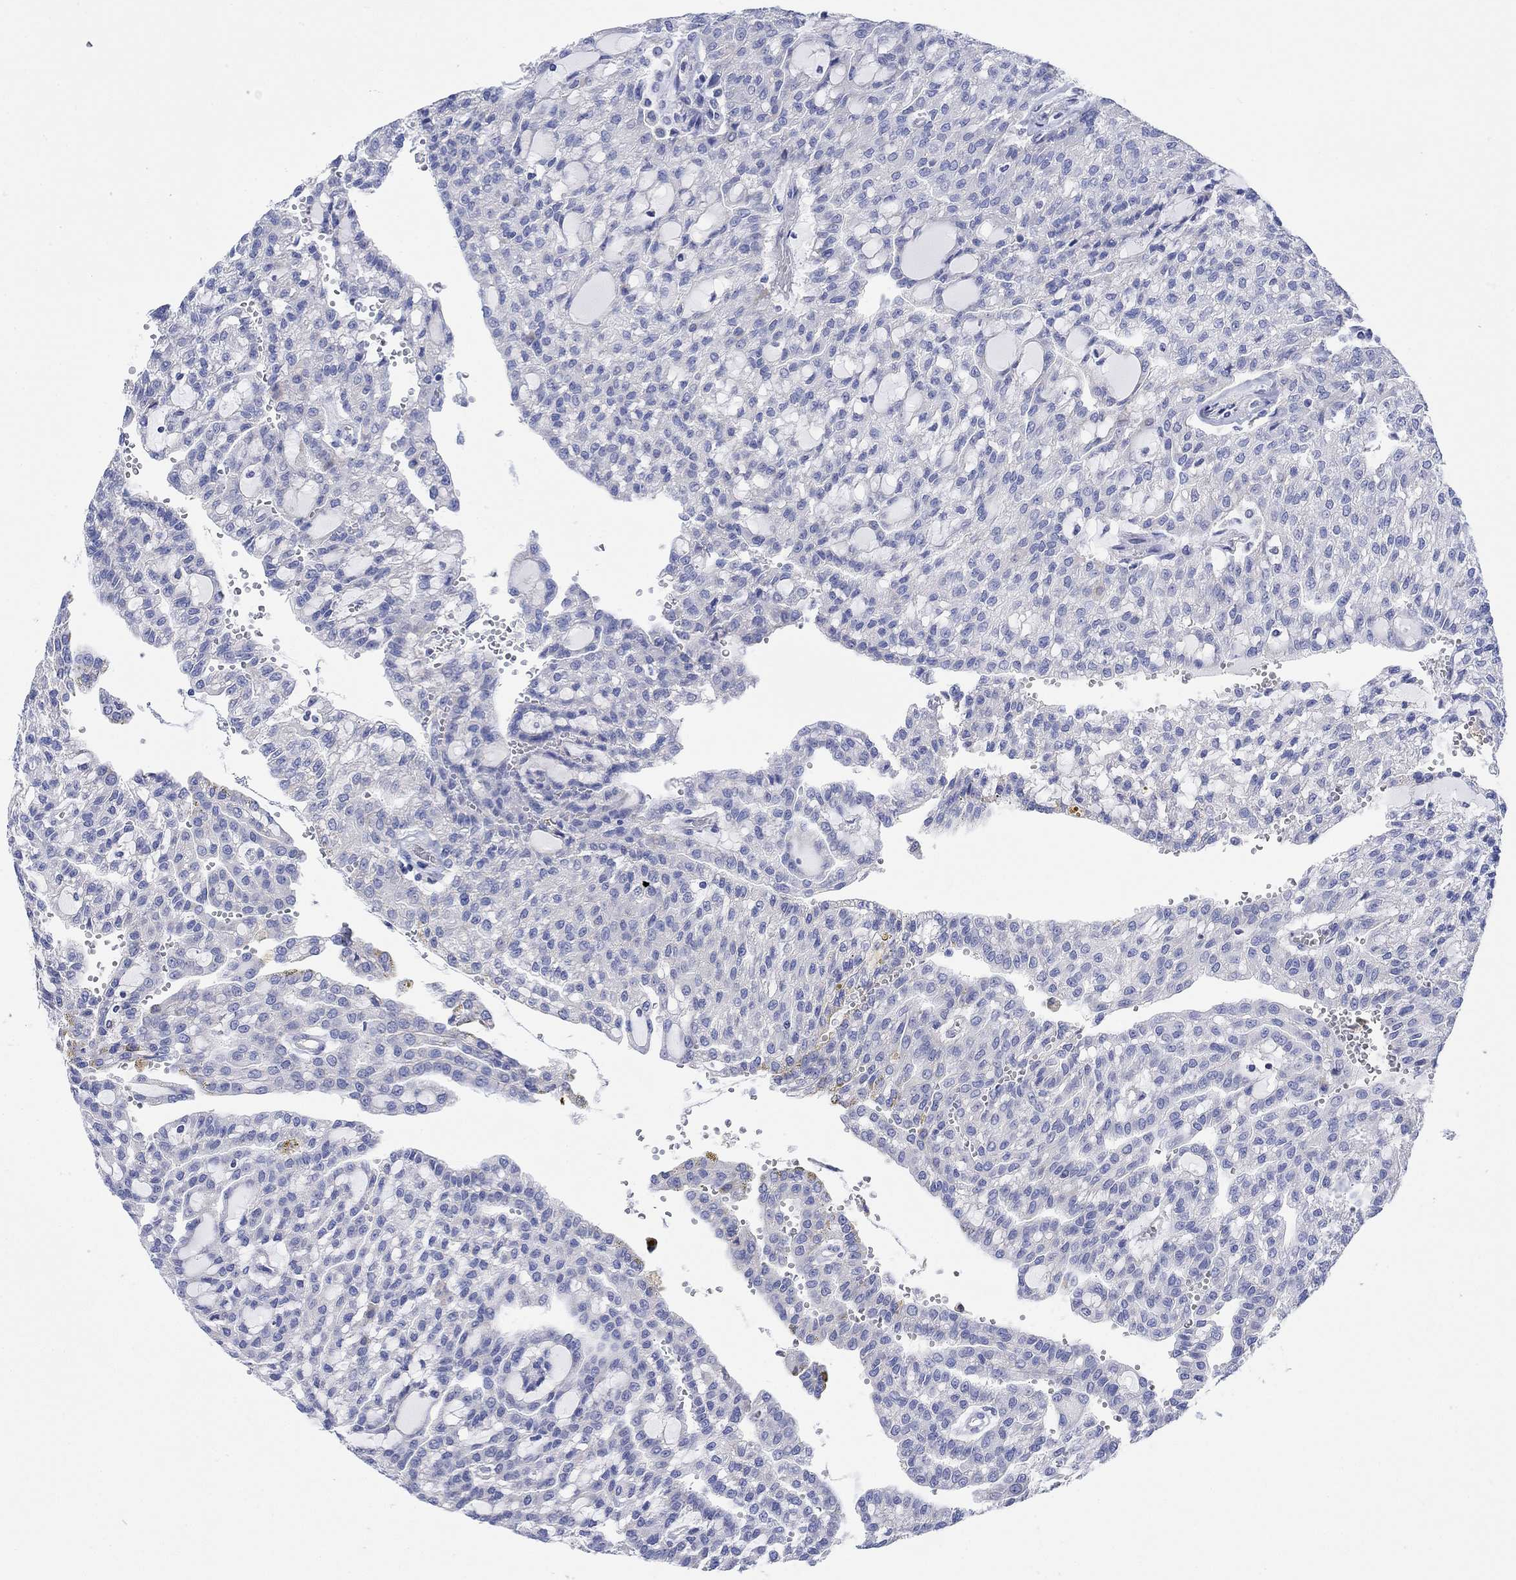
{"staining": {"intensity": "negative", "quantity": "none", "location": "none"}, "tissue": "renal cancer", "cell_type": "Tumor cells", "image_type": "cancer", "snomed": [{"axis": "morphology", "description": "Adenocarcinoma, NOS"}, {"axis": "topography", "description": "Kidney"}], "caption": "Protein analysis of renal cancer (adenocarcinoma) reveals no significant expression in tumor cells.", "gene": "REEP6", "patient": {"sex": "male", "age": 63}}